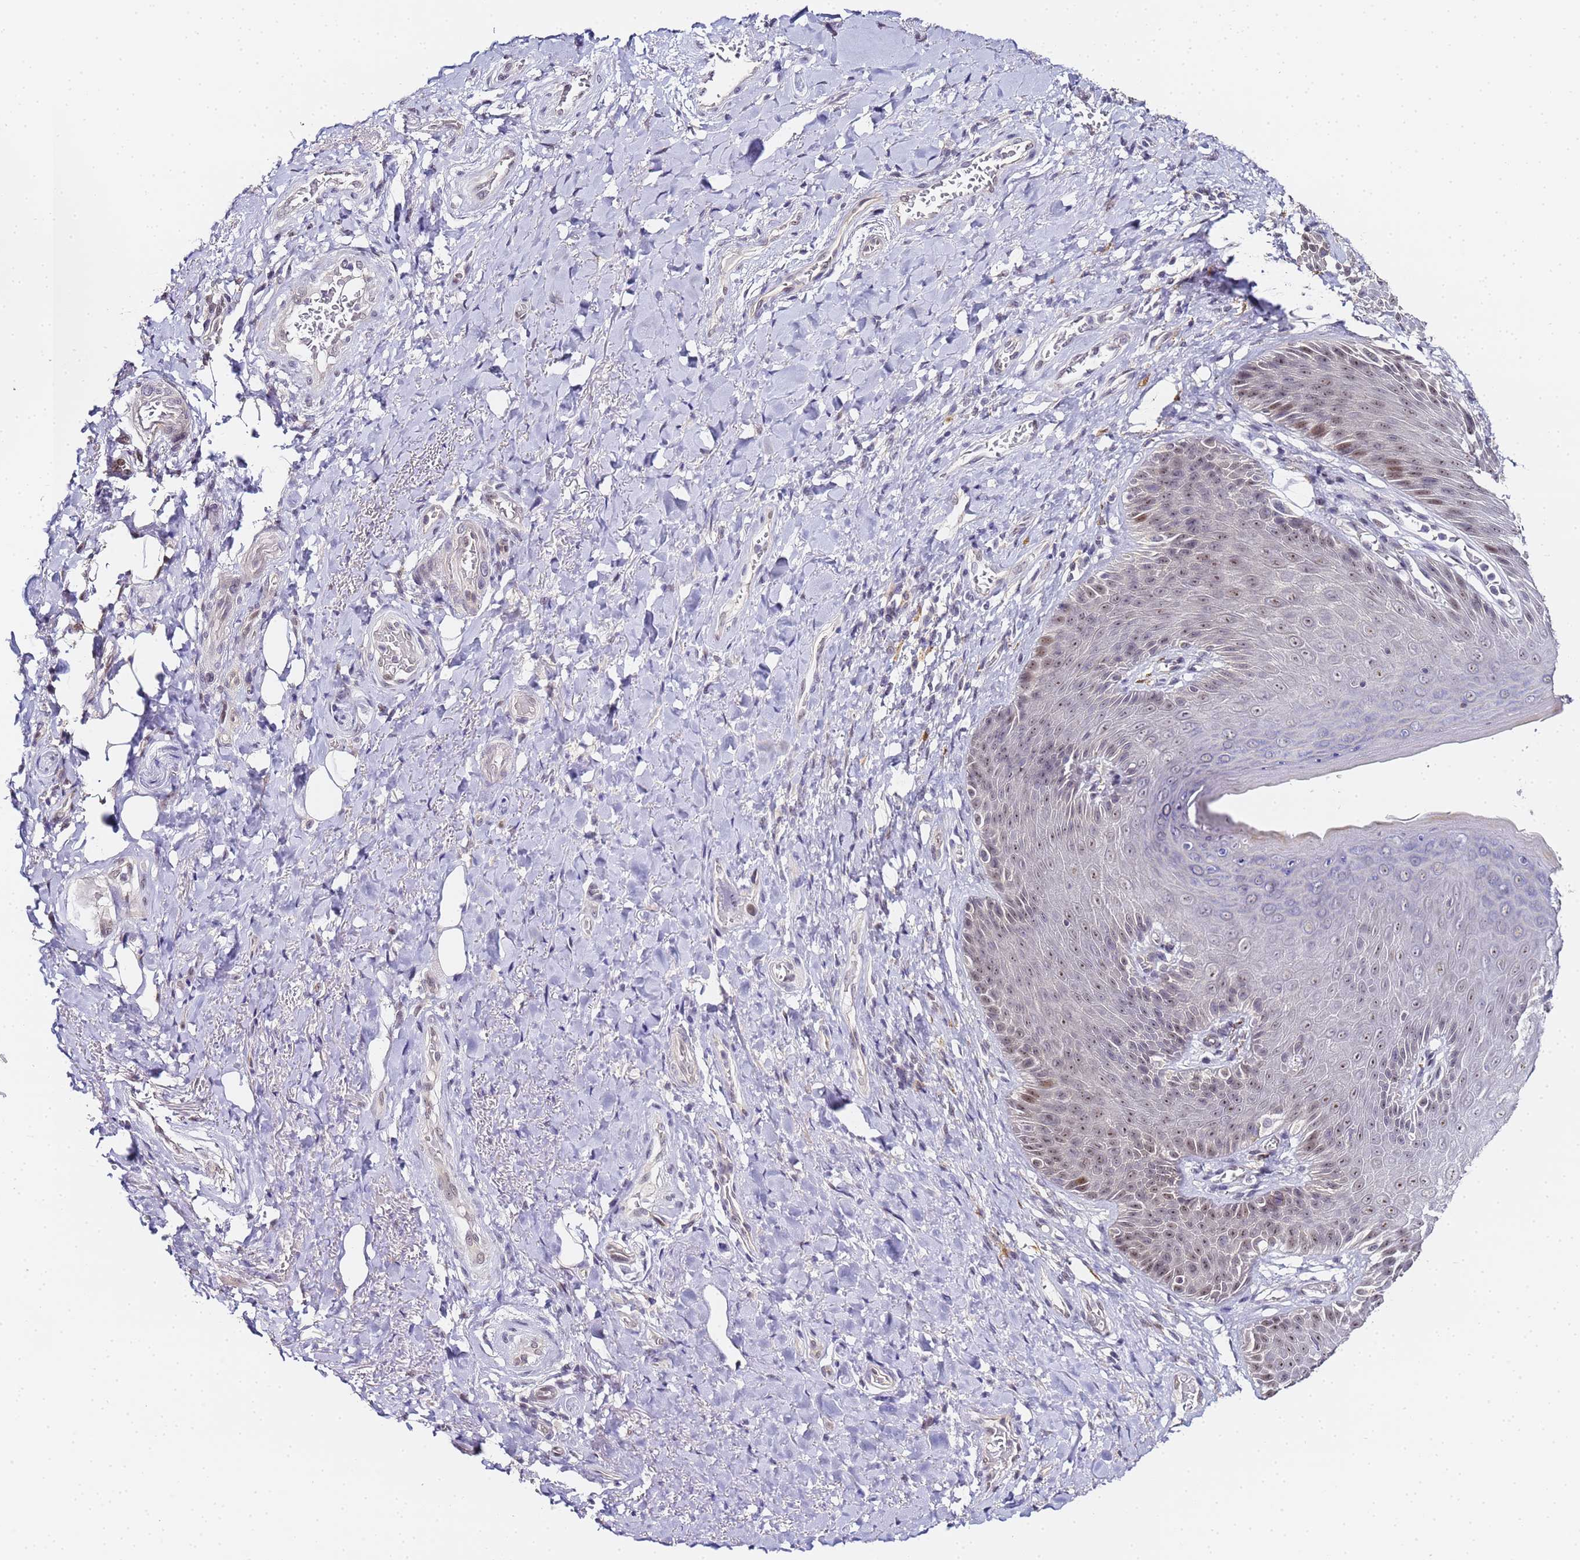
{"staining": {"intensity": "moderate", "quantity": "25%-75%", "location": "nuclear"}, "tissue": "skin", "cell_type": "Epidermal cells", "image_type": "normal", "snomed": [{"axis": "morphology", "description": "Normal tissue, NOS"}, {"axis": "topography", "description": "Anal"}], "caption": "DAB (3,3'-diaminobenzidine) immunohistochemical staining of unremarkable human skin shows moderate nuclear protein positivity in approximately 25%-75% of epidermal cells. (brown staining indicates protein expression, while blue staining denotes nuclei).", "gene": "LSM3", "patient": {"sex": "female", "age": 89}}